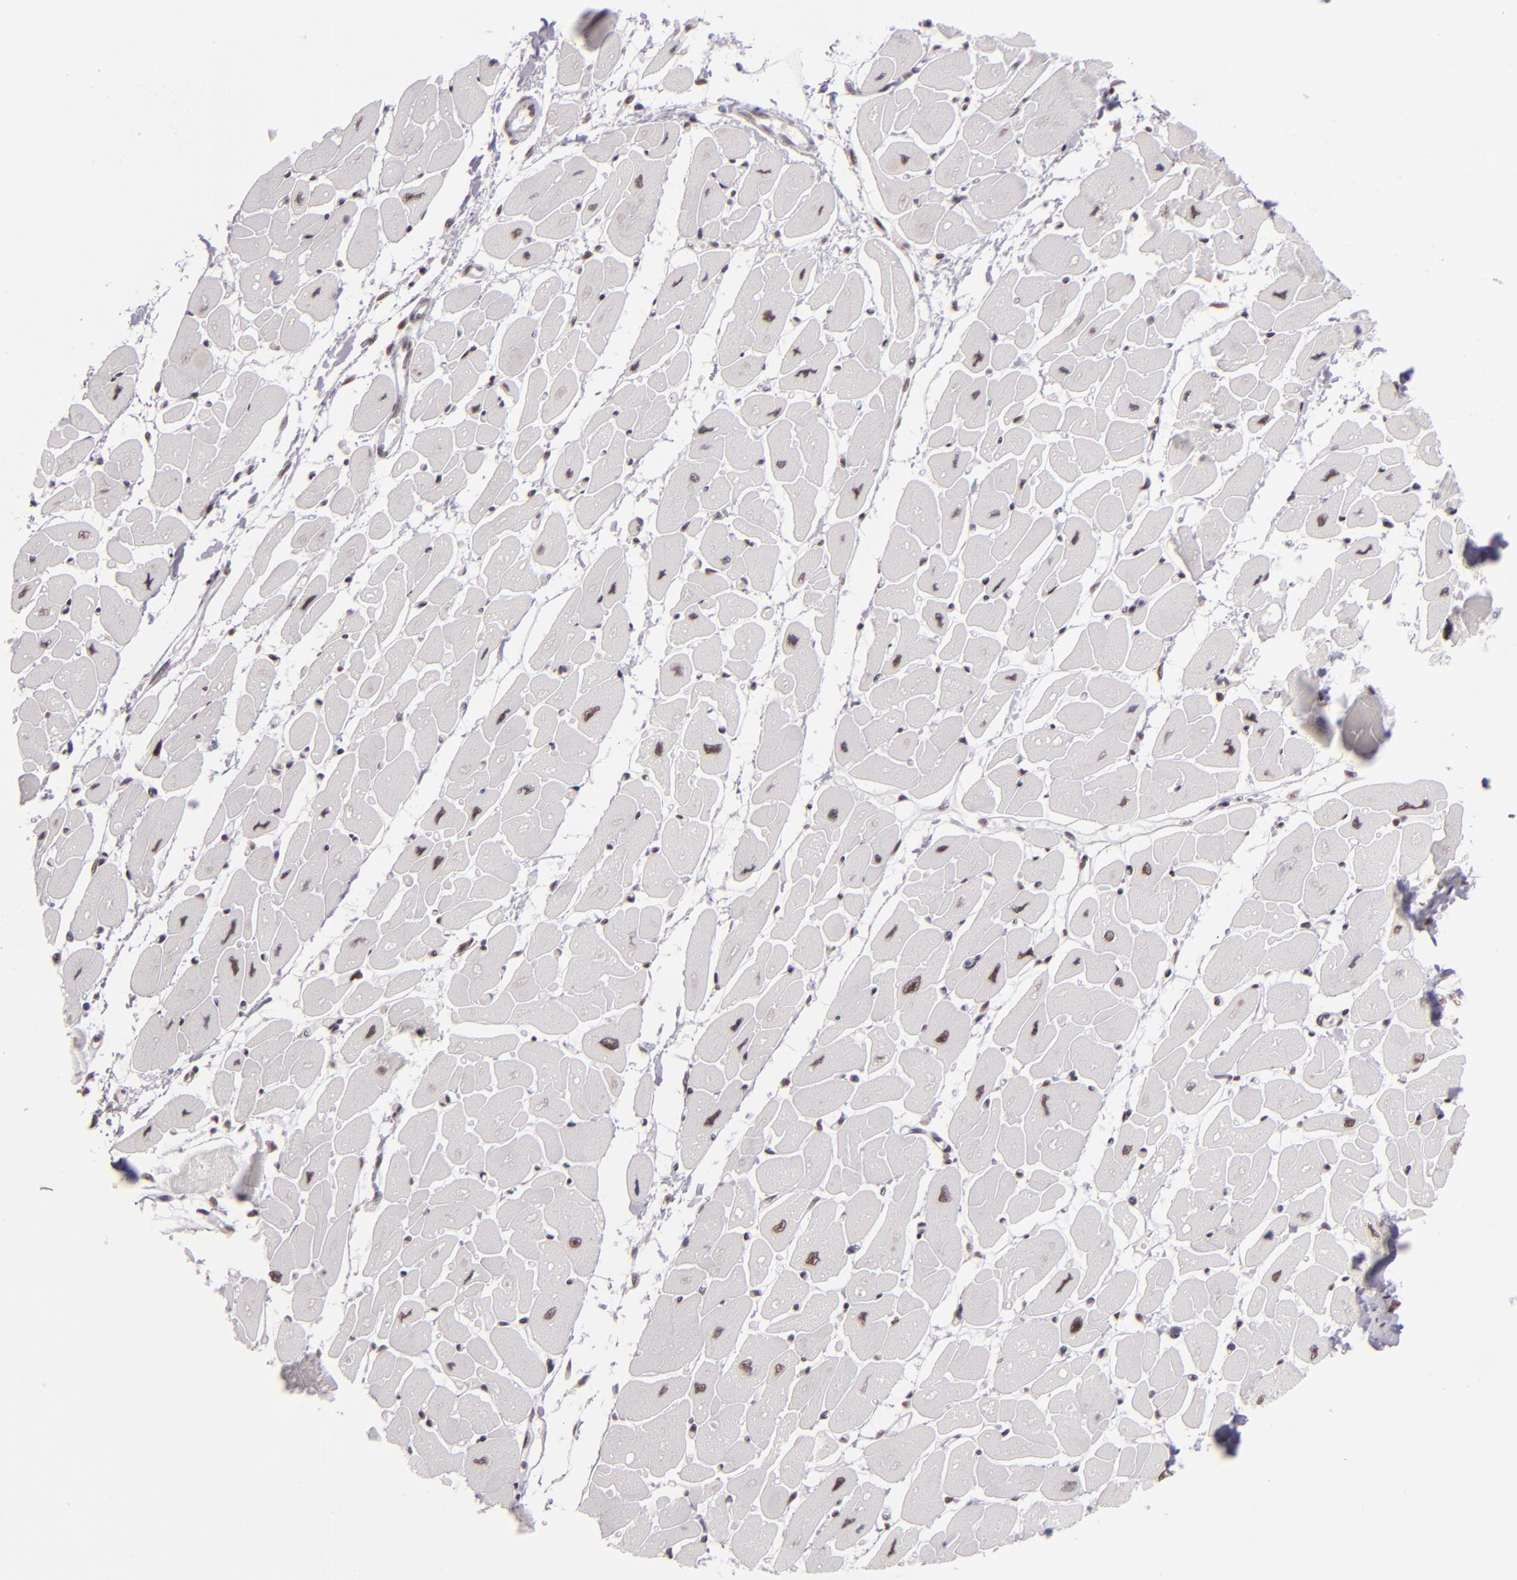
{"staining": {"intensity": "weak", "quantity": "25%-75%", "location": "nuclear"}, "tissue": "heart muscle", "cell_type": "Cardiomyocytes", "image_type": "normal", "snomed": [{"axis": "morphology", "description": "Normal tissue, NOS"}, {"axis": "topography", "description": "Heart"}], "caption": "High-magnification brightfield microscopy of normal heart muscle stained with DAB (brown) and counterstained with hematoxylin (blue). cardiomyocytes exhibit weak nuclear staining is appreciated in about25%-75% of cells.", "gene": "BRD8", "patient": {"sex": "female", "age": 54}}